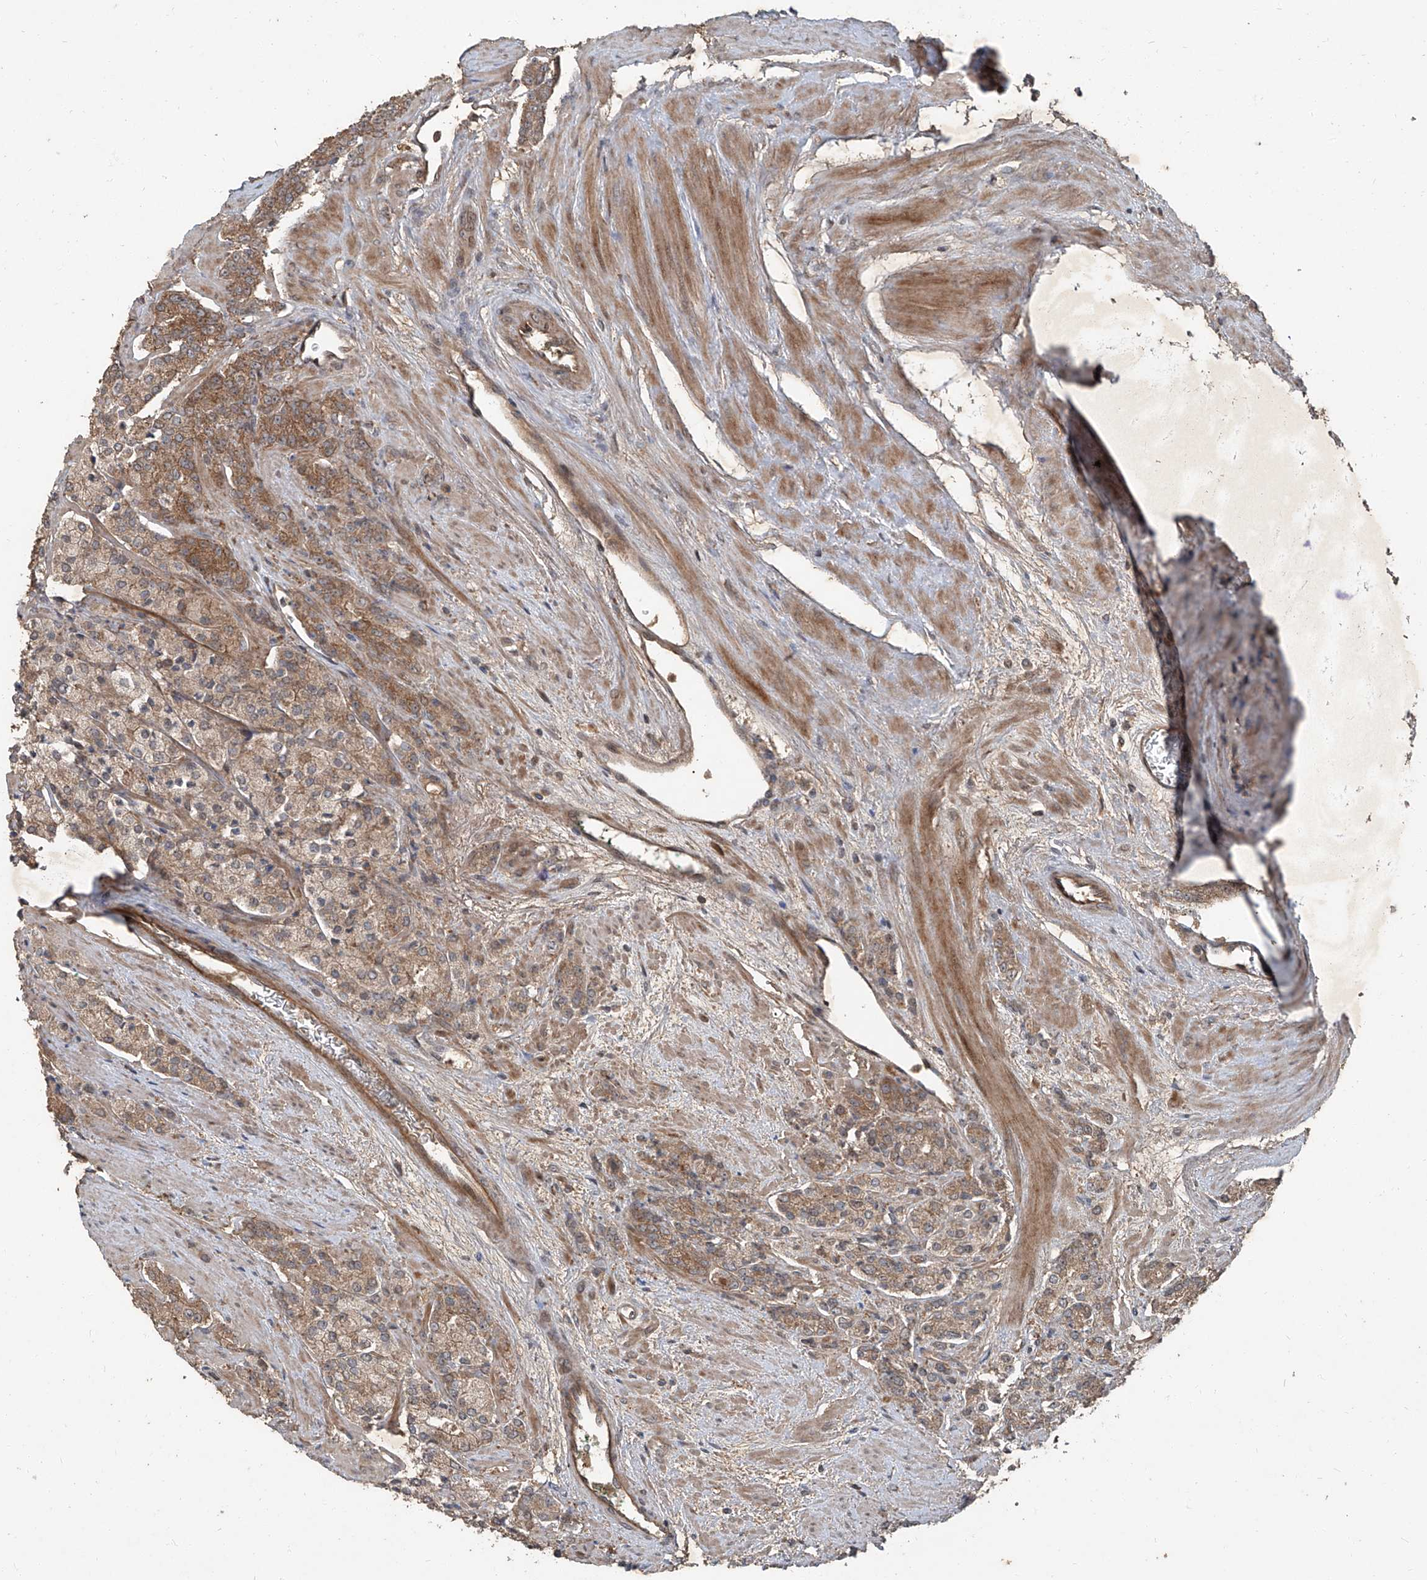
{"staining": {"intensity": "moderate", "quantity": ">75%", "location": "cytoplasmic/membranous"}, "tissue": "prostate cancer", "cell_type": "Tumor cells", "image_type": "cancer", "snomed": [{"axis": "morphology", "description": "Adenocarcinoma, High grade"}, {"axis": "topography", "description": "Prostate"}], "caption": "Immunohistochemistry (IHC) of prostate cancer shows medium levels of moderate cytoplasmic/membranous positivity in about >75% of tumor cells.", "gene": "CCN1", "patient": {"sex": "male", "age": 71}}